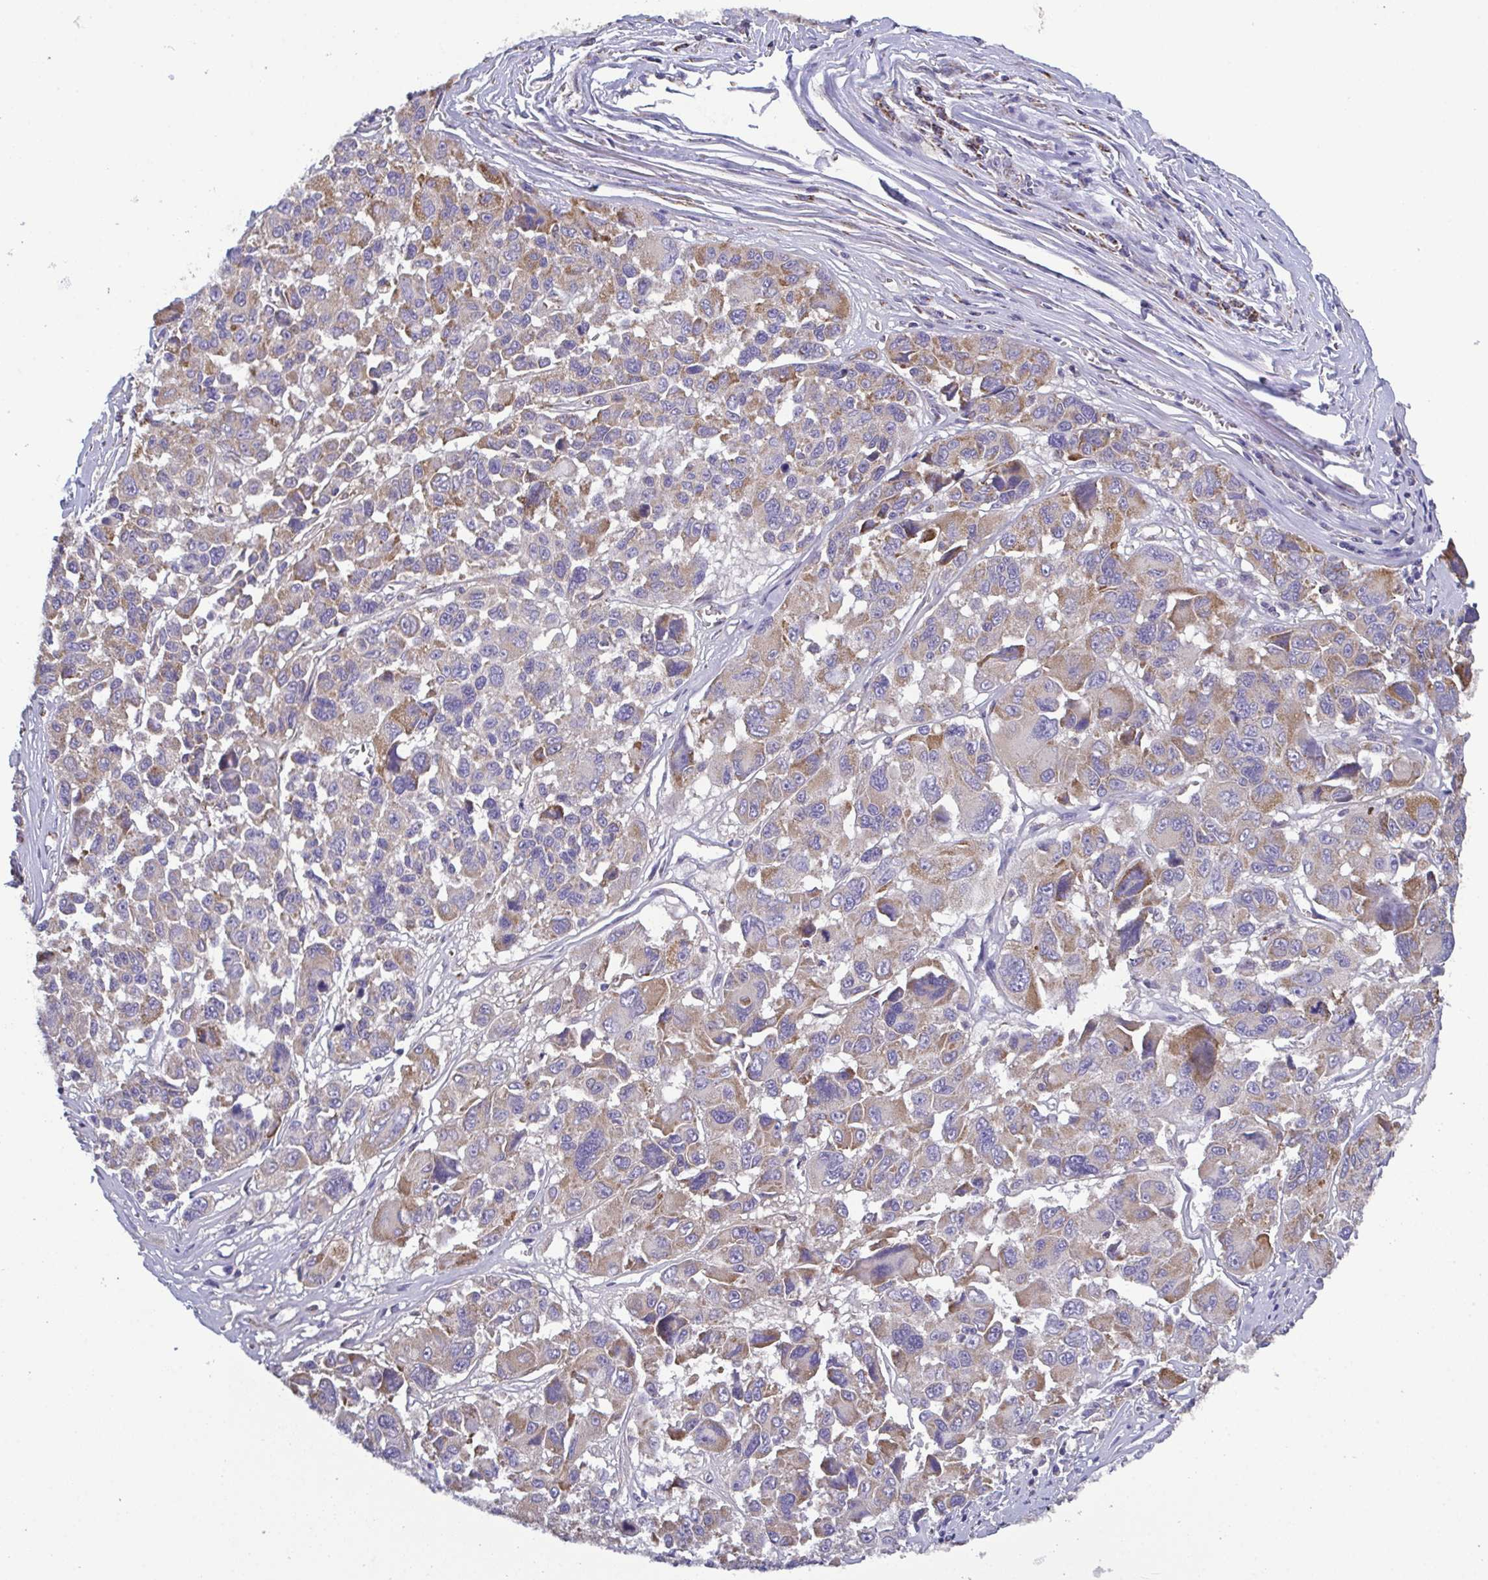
{"staining": {"intensity": "weak", "quantity": "25%-75%", "location": "cytoplasmic/membranous"}, "tissue": "melanoma", "cell_type": "Tumor cells", "image_type": "cancer", "snomed": [{"axis": "morphology", "description": "Malignant melanoma, NOS"}, {"axis": "topography", "description": "Skin"}], "caption": "IHC of malignant melanoma exhibits low levels of weak cytoplasmic/membranous positivity in about 25%-75% of tumor cells.", "gene": "CSDE1", "patient": {"sex": "female", "age": 66}}